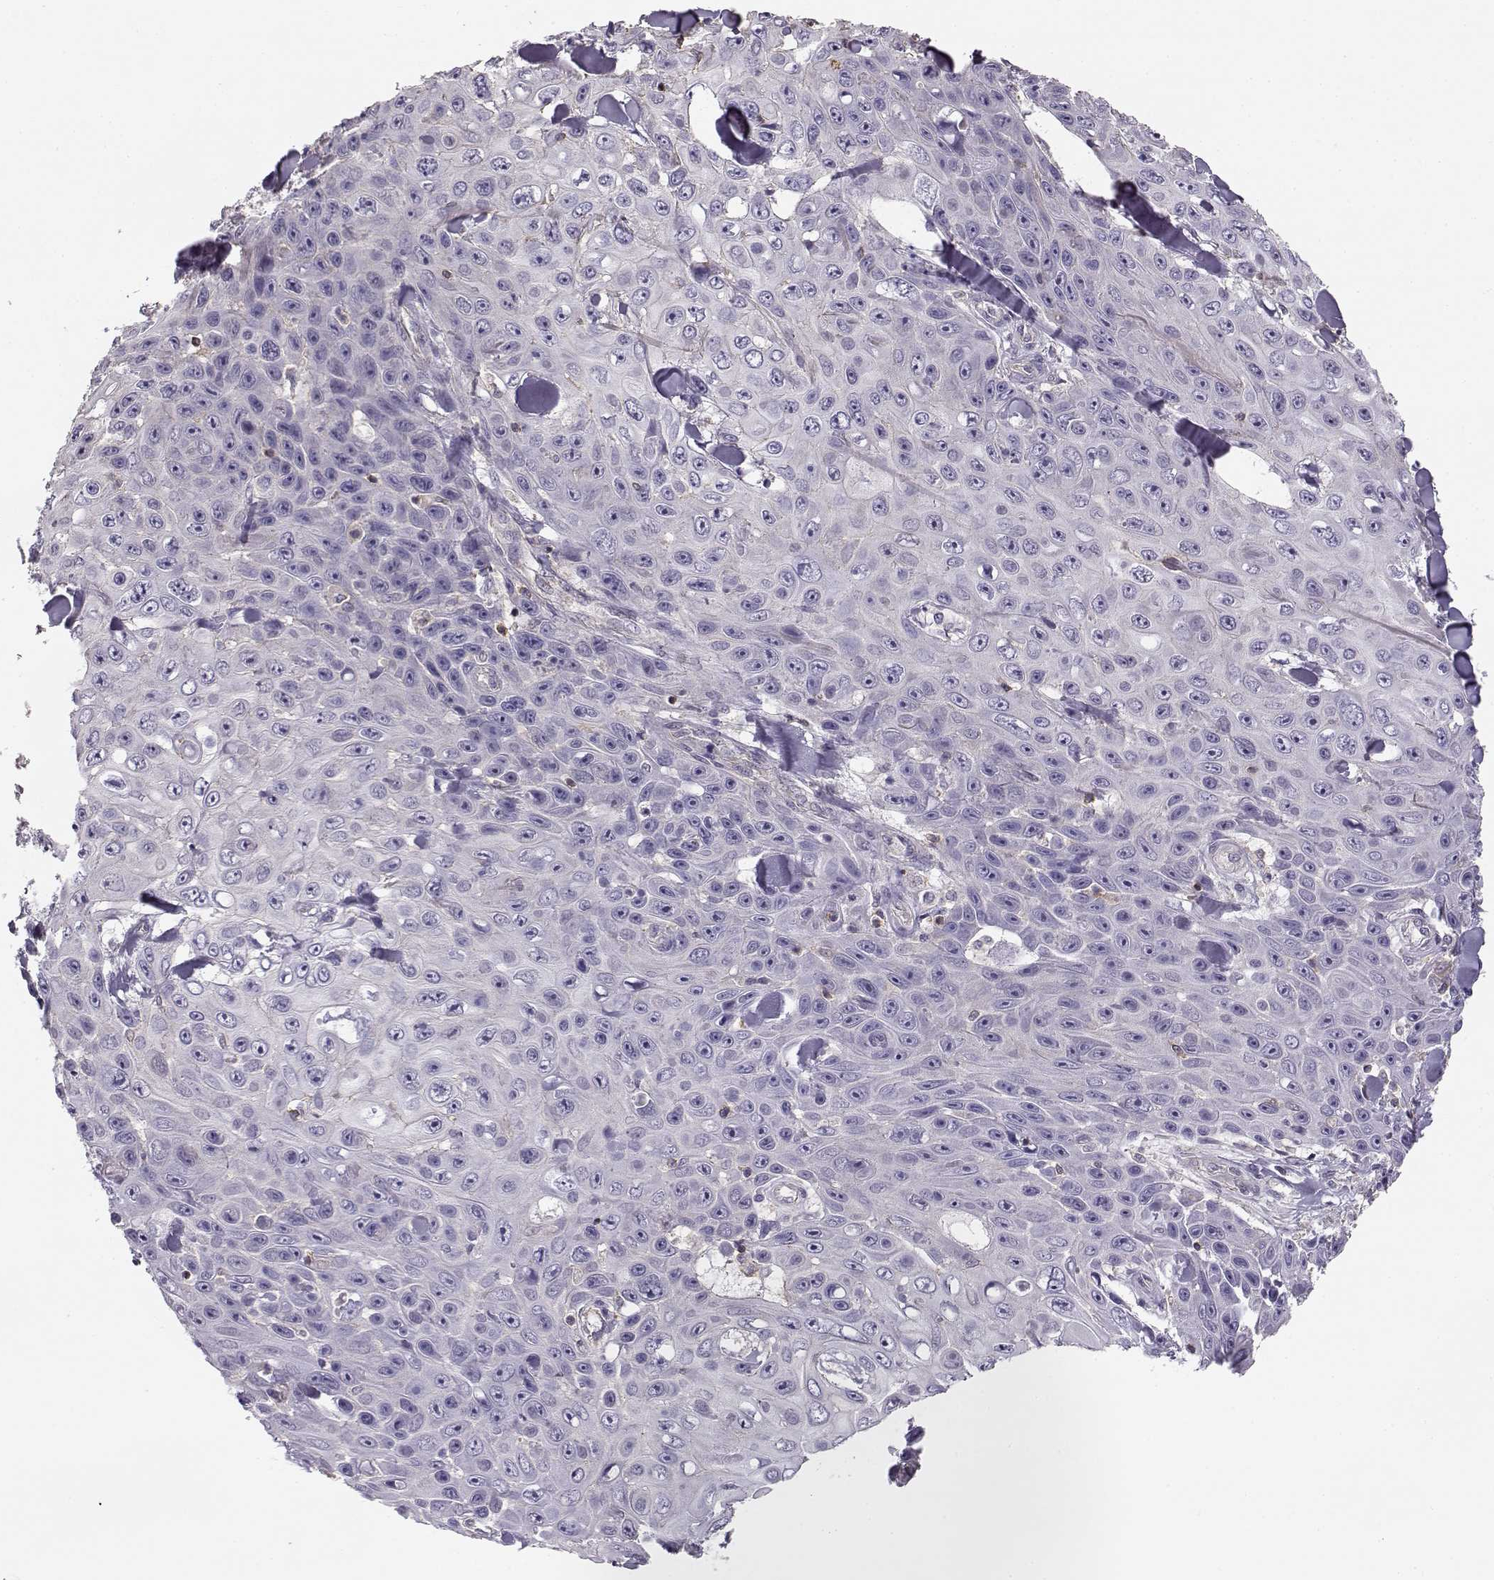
{"staining": {"intensity": "negative", "quantity": "none", "location": "none"}, "tissue": "skin cancer", "cell_type": "Tumor cells", "image_type": "cancer", "snomed": [{"axis": "morphology", "description": "Squamous cell carcinoma, NOS"}, {"axis": "topography", "description": "Skin"}], "caption": "IHC micrograph of neoplastic tissue: skin squamous cell carcinoma stained with DAB (3,3'-diaminobenzidine) displays no significant protein positivity in tumor cells.", "gene": "DAPL1", "patient": {"sex": "male", "age": 82}}